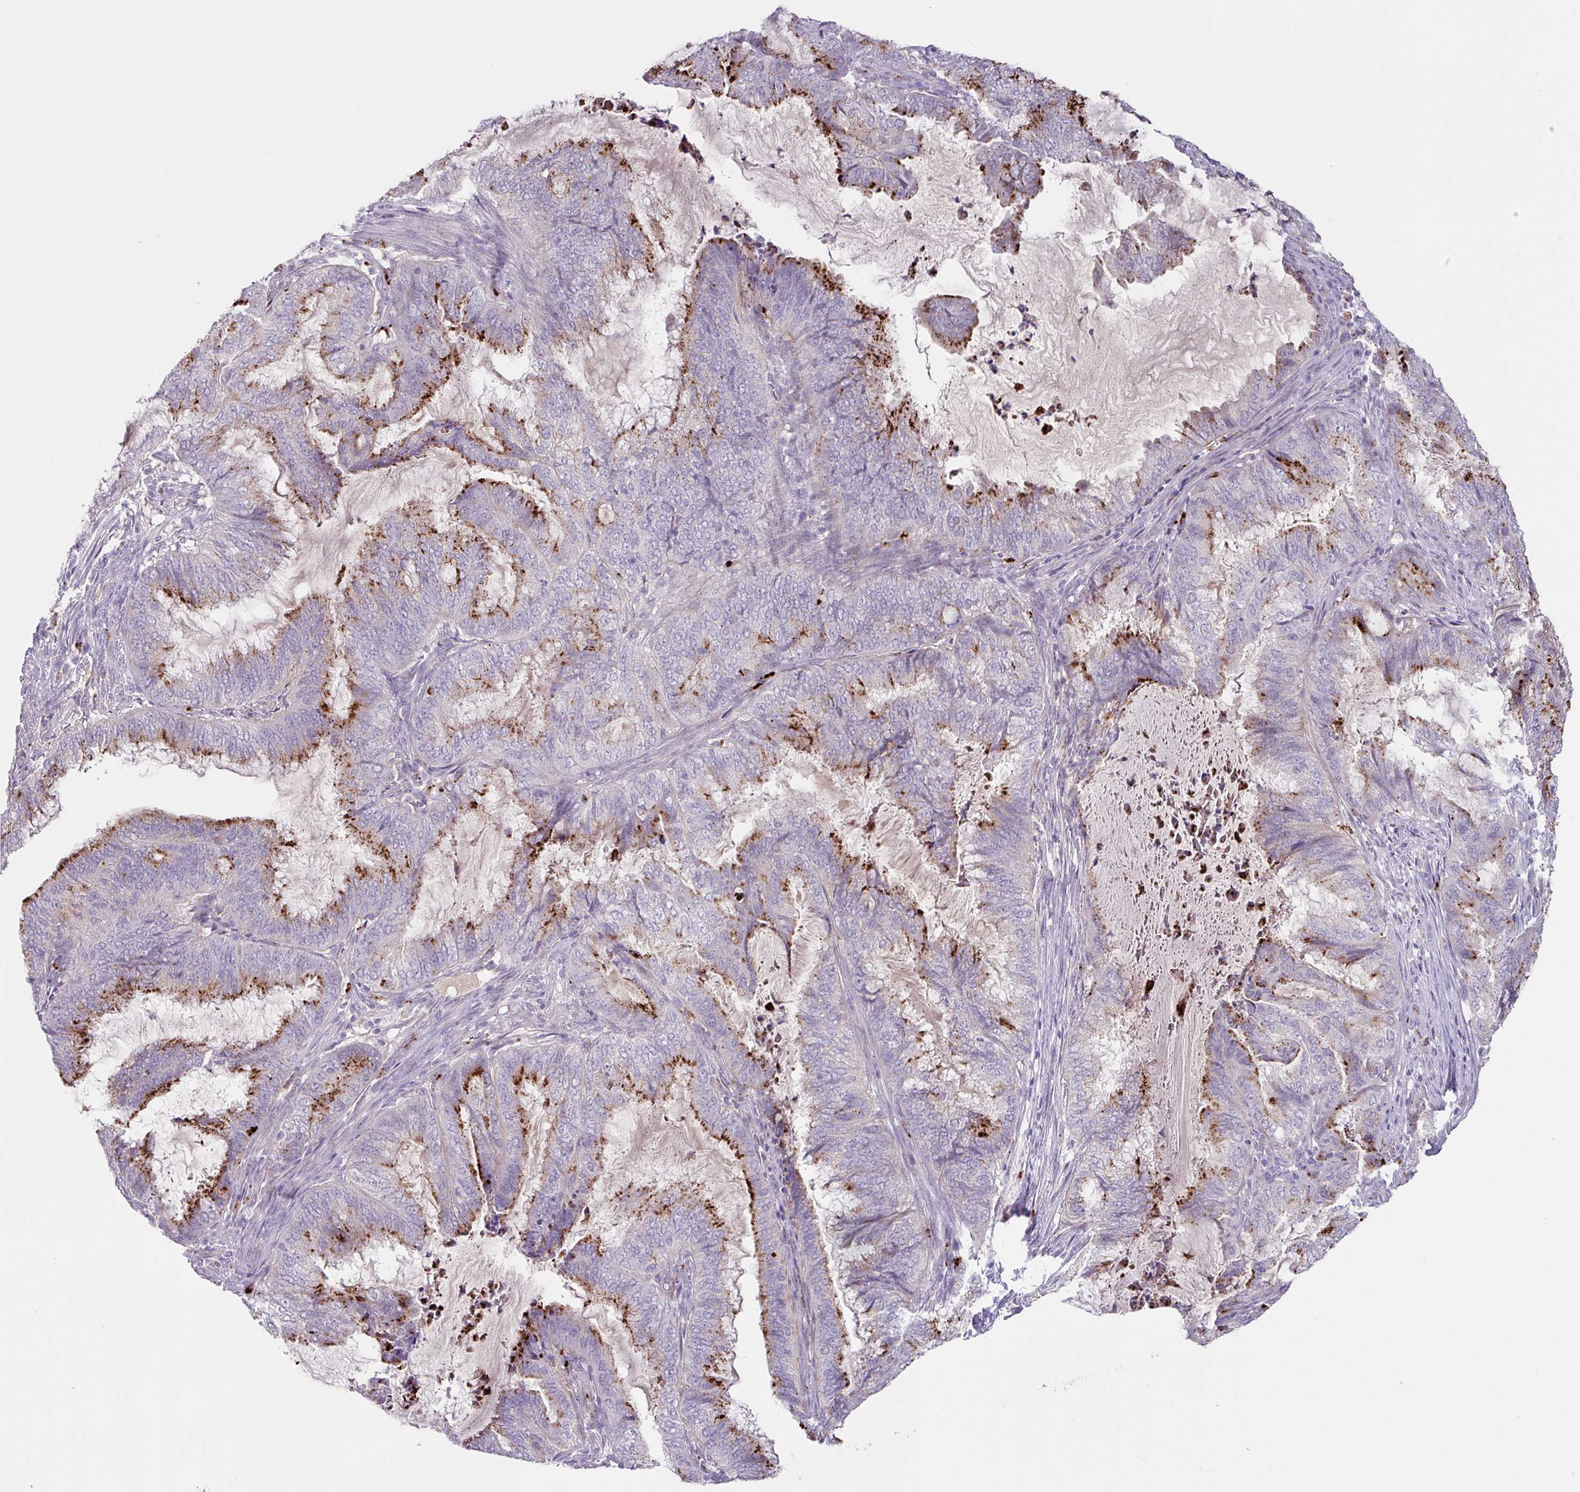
{"staining": {"intensity": "moderate", "quantity": "25%-75%", "location": "cytoplasmic/membranous"}, "tissue": "endometrial cancer", "cell_type": "Tumor cells", "image_type": "cancer", "snomed": [{"axis": "morphology", "description": "Adenocarcinoma, NOS"}, {"axis": "topography", "description": "Endometrium"}], "caption": "Immunohistochemistry micrograph of neoplastic tissue: endometrial adenocarcinoma stained using IHC displays medium levels of moderate protein expression localized specifically in the cytoplasmic/membranous of tumor cells, appearing as a cytoplasmic/membranous brown color.", "gene": "PLEKHH3", "patient": {"sex": "female", "age": 51}}